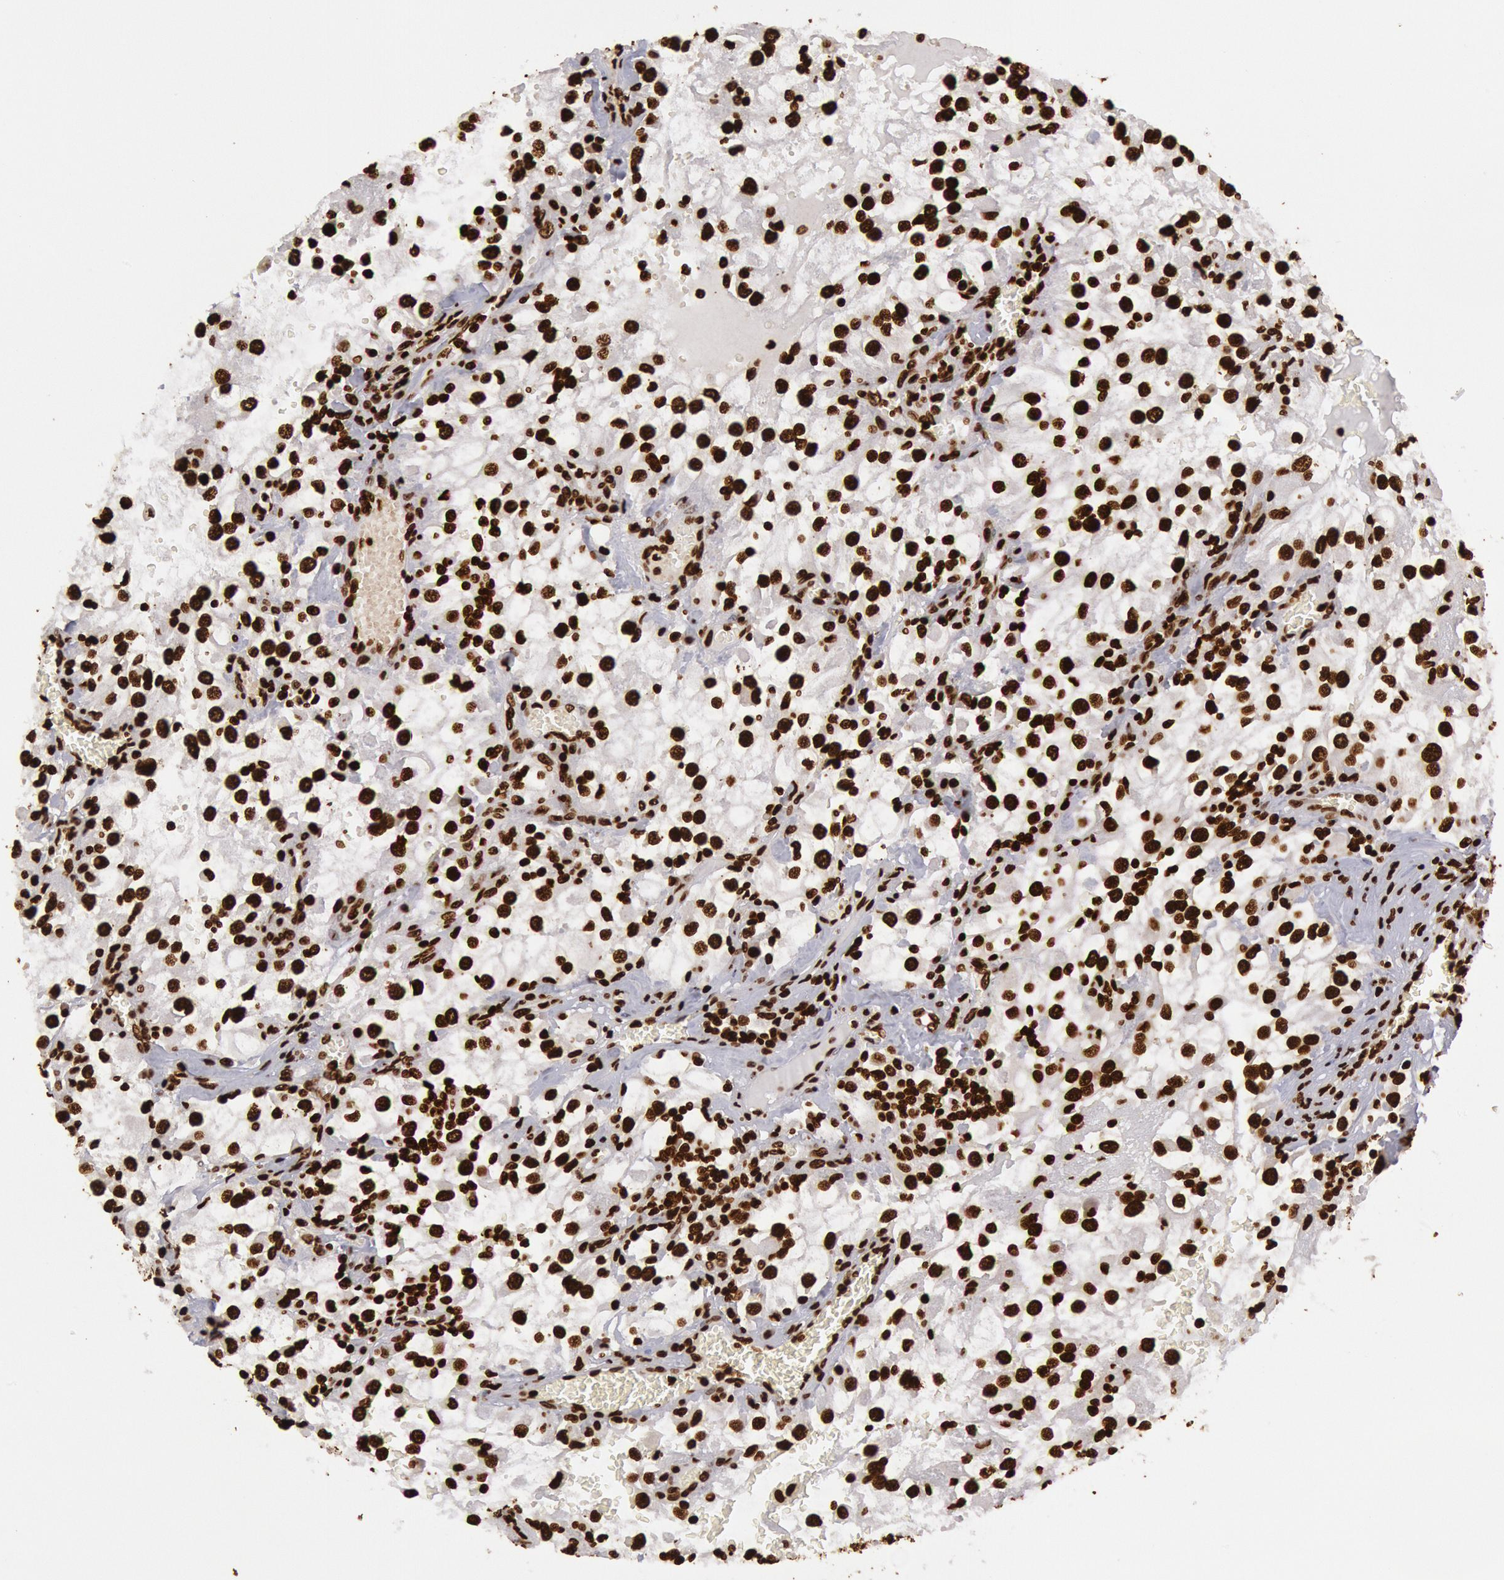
{"staining": {"intensity": "strong", "quantity": ">75%", "location": "nuclear"}, "tissue": "renal cancer", "cell_type": "Tumor cells", "image_type": "cancer", "snomed": [{"axis": "morphology", "description": "Adenocarcinoma, NOS"}, {"axis": "topography", "description": "Kidney"}], "caption": "A brown stain highlights strong nuclear expression of a protein in human renal cancer (adenocarcinoma) tumor cells. (IHC, brightfield microscopy, high magnification).", "gene": "H3-4", "patient": {"sex": "female", "age": 52}}